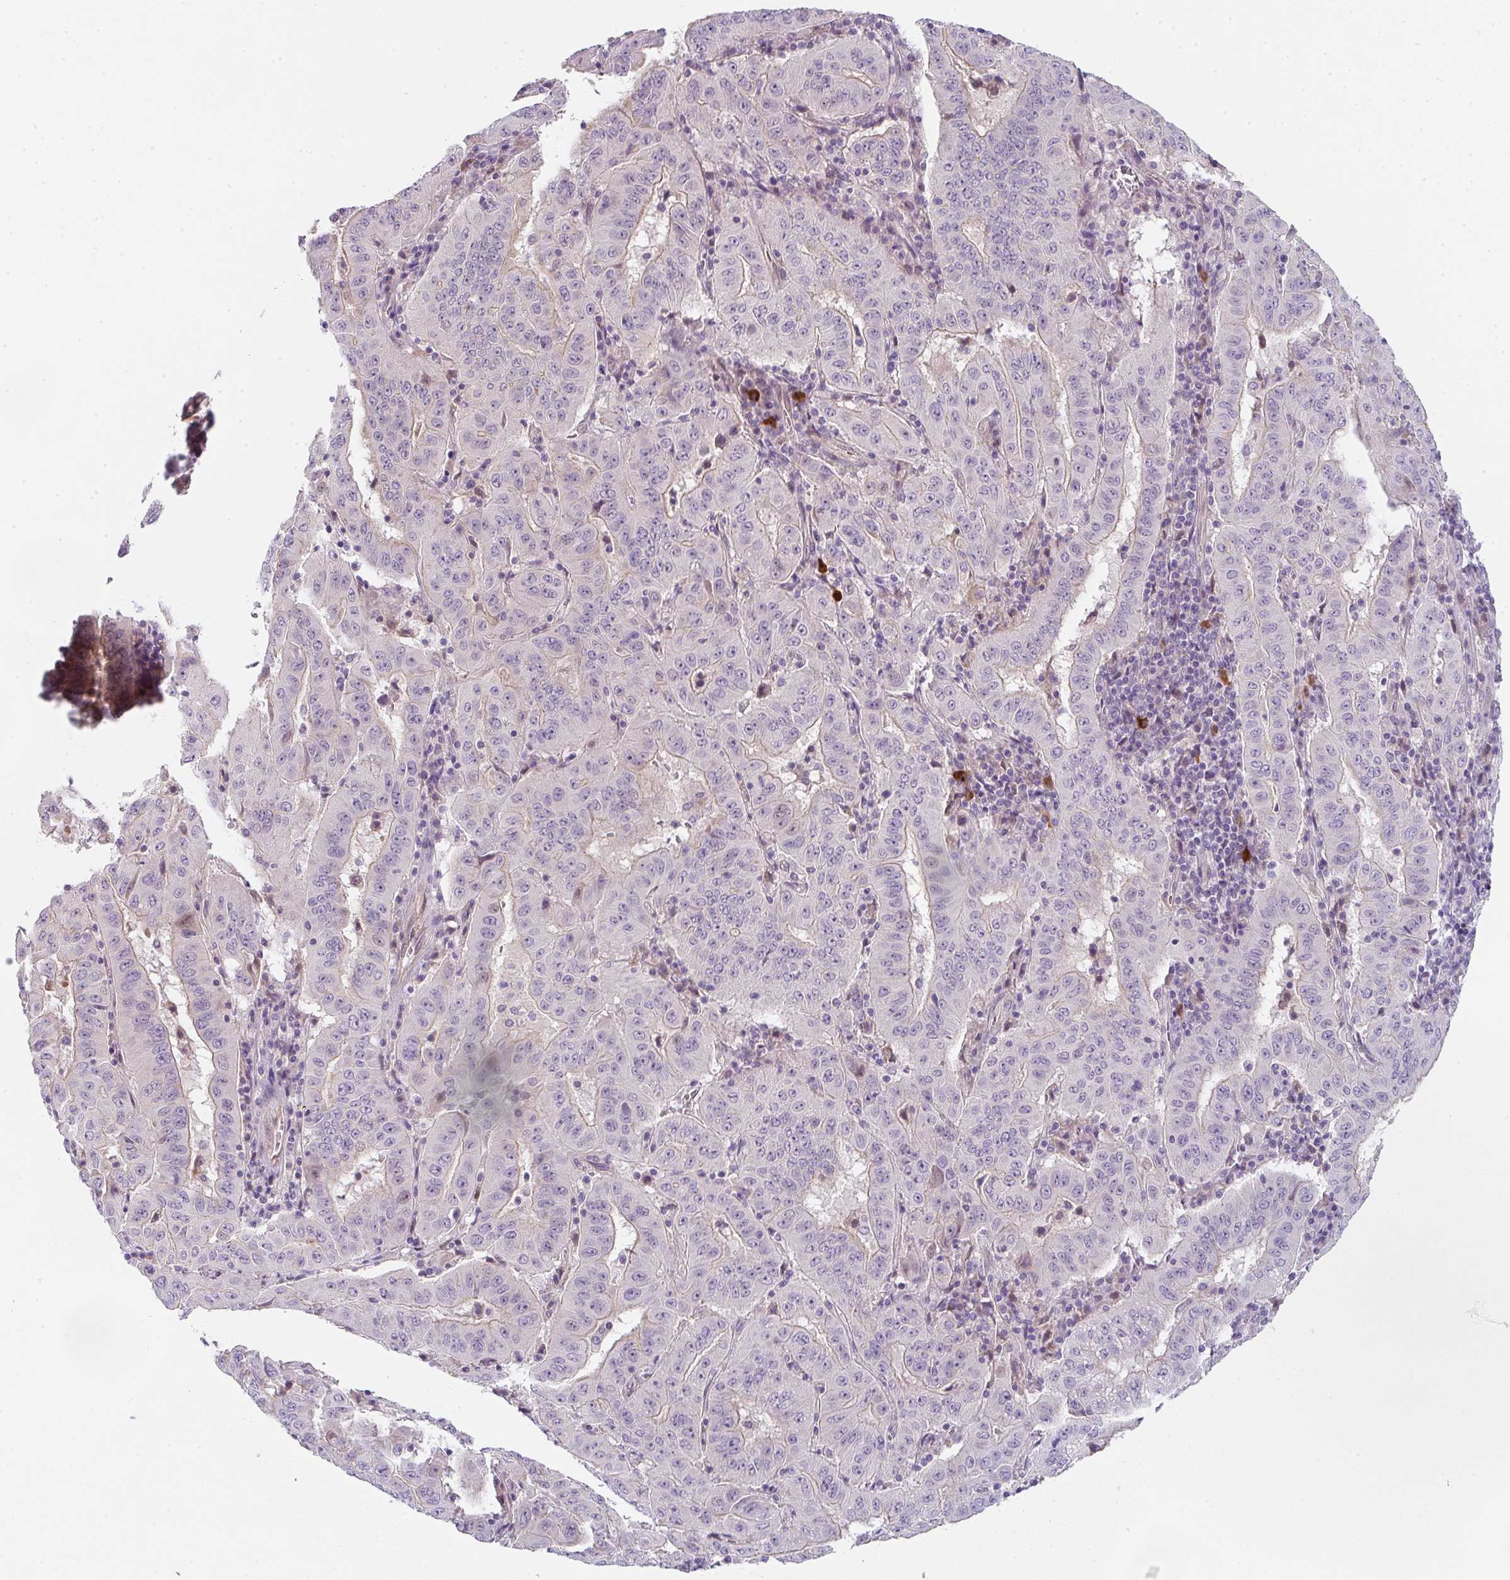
{"staining": {"intensity": "weak", "quantity": "<25%", "location": "cytoplasmic/membranous"}, "tissue": "pancreatic cancer", "cell_type": "Tumor cells", "image_type": "cancer", "snomed": [{"axis": "morphology", "description": "Adenocarcinoma, NOS"}, {"axis": "topography", "description": "Pancreas"}], "caption": "The immunohistochemistry histopathology image has no significant staining in tumor cells of pancreatic cancer (adenocarcinoma) tissue. The staining is performed using DAB brown chromogen with nuclei counter-stained in using hematoxylin.", "gene": "TNFRSF10A", "patient": {"sex": "male", "age": 63}}